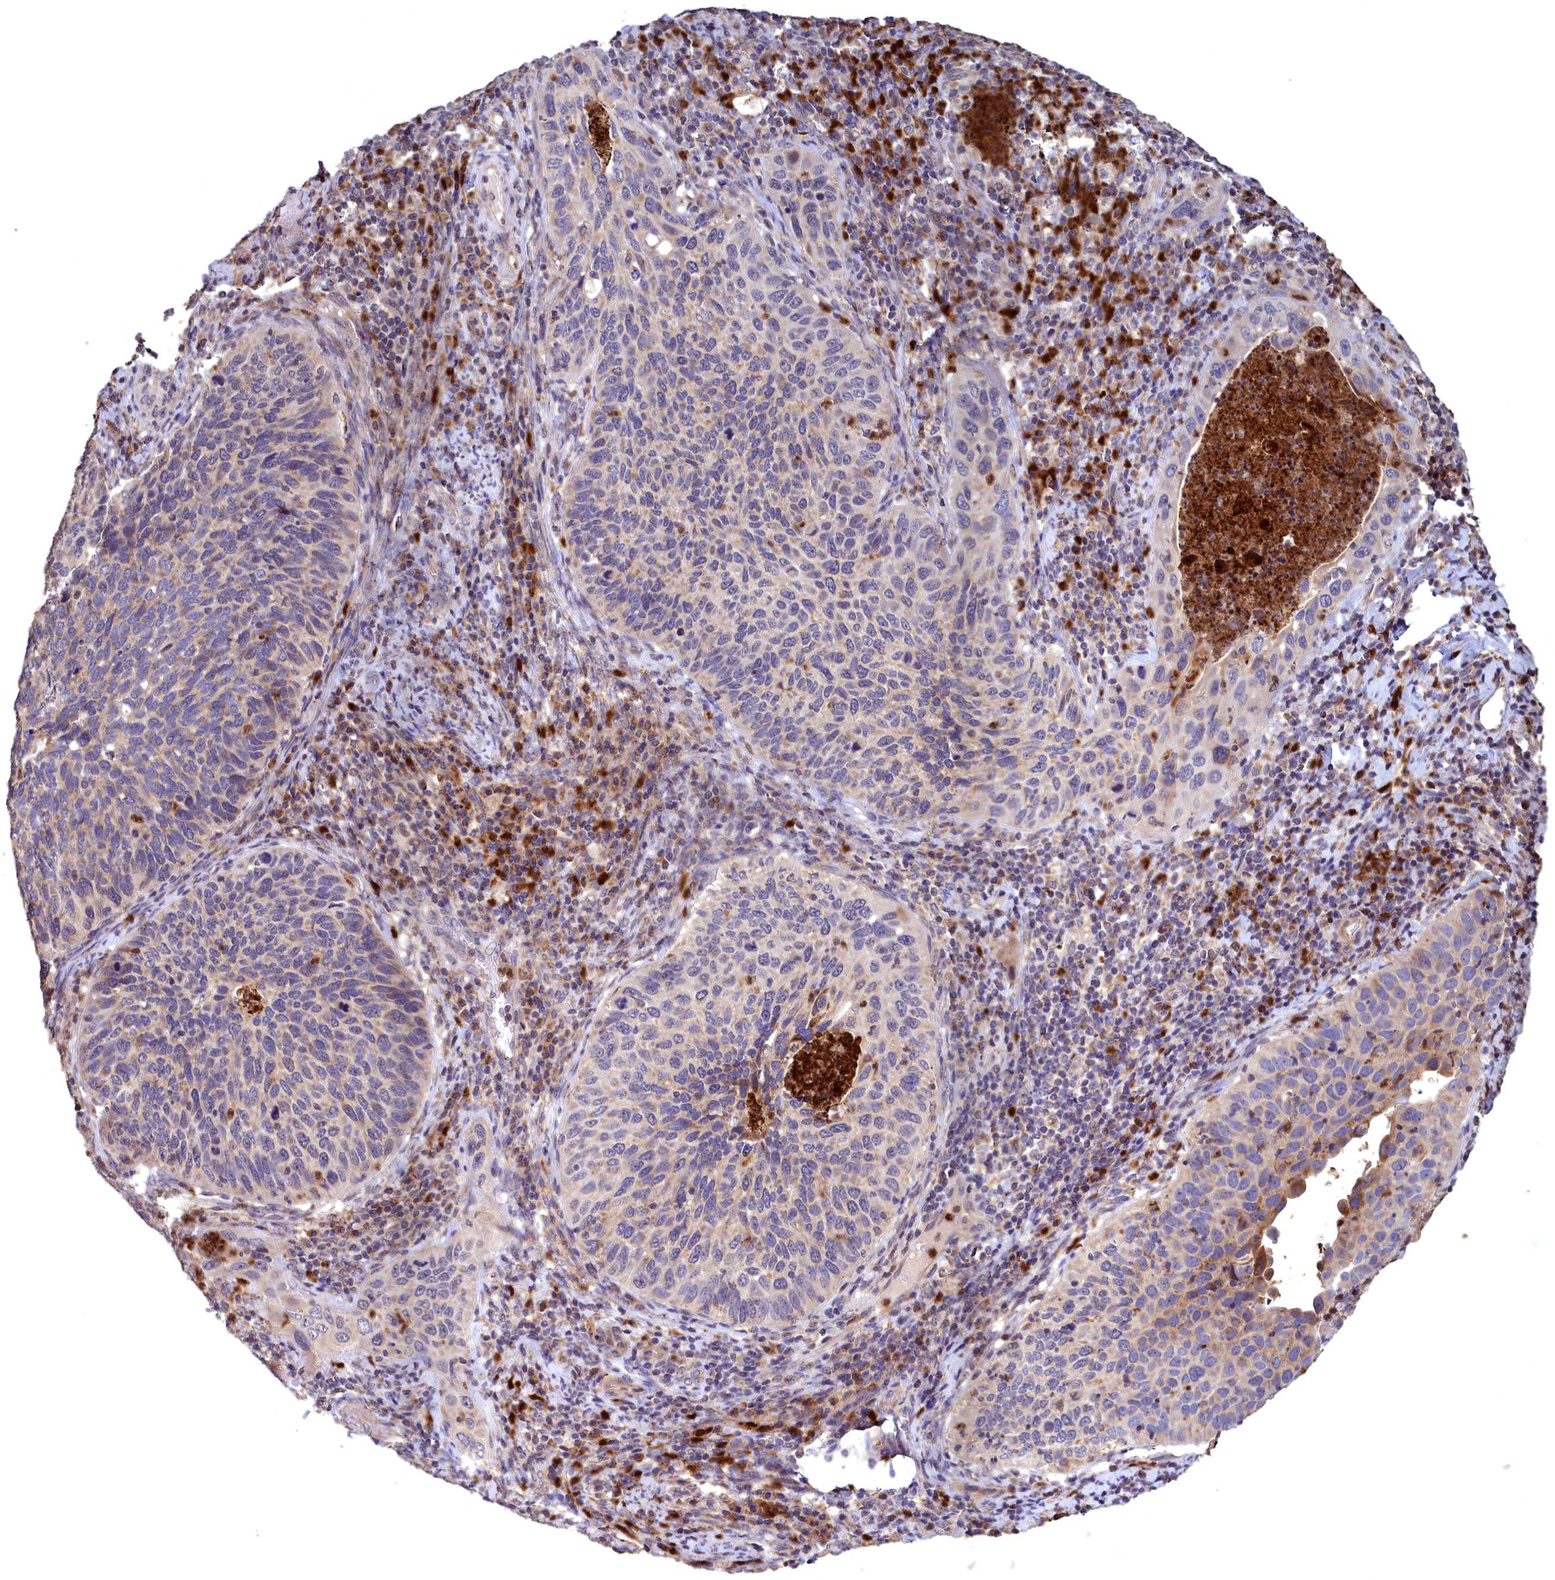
{"staining": {"intensity": "moderate", "quantity": "25%-75%", "location": "cytoplasmic/membranous"}, "tissue": "cervical cancer", "cell_type": "Tumor cells", "image_type": "cancer", "snomed": [{"axis": "morphology", "description": "Squamous cell carcinoma, NOS"}, {"axis": "topography", "description": "Cervix"}], "caption": "High-power microscopy captured an immunohistochemistry photomicrograph of cervical squamous cell carcinoma, revealing moderate cytoplasmic/membranous expression in about 25%-75% of tumor cells.", "gene": "EPB41L4B", "patient": {"sex": "female", "age": 38}}